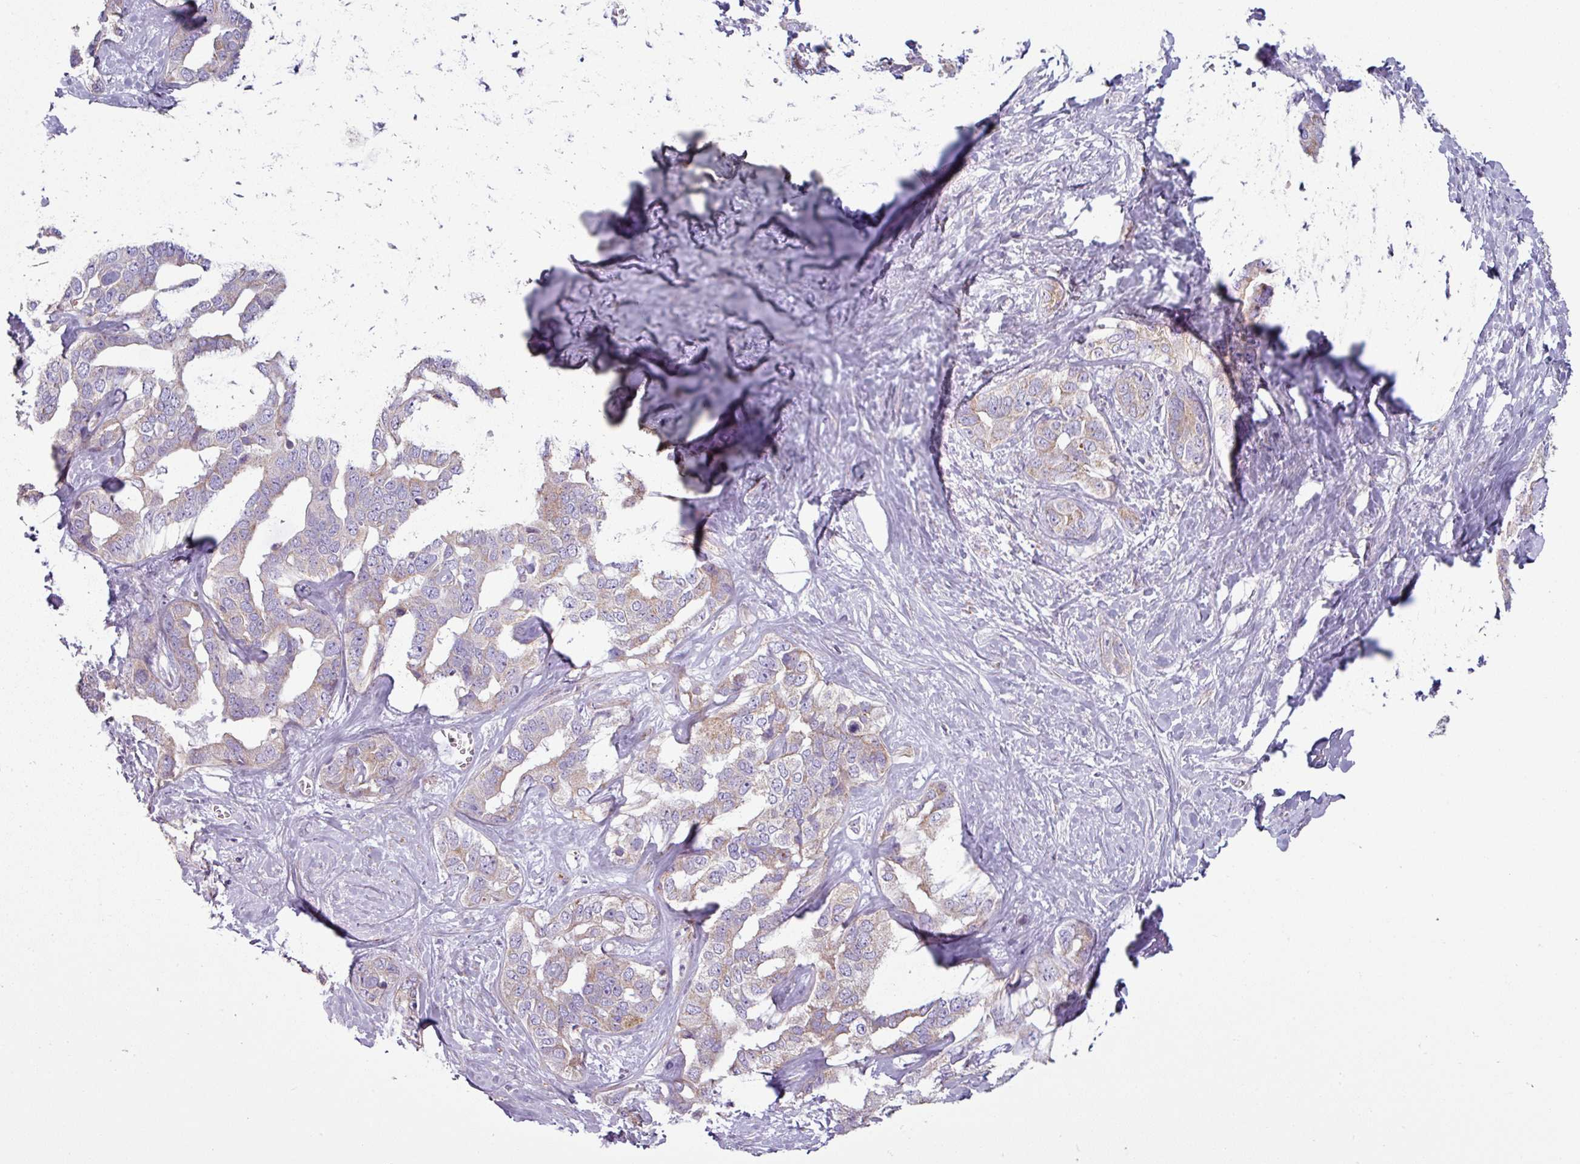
{"staining": {"intensity": "weak", "quantity": "<25%", "location": "cytoplasmic/membranous"}, "tissue": "liver cancer", "cell_type": "Tumor cells", "image_type": "cancer", "snomed": [{"axis": "morphology", "description": "Cholangiocarcinoma"}, {"axis": "topography", "description": "Liver"}], "caption": "There is no significant expression in tumor cells of liver cancer.", "gene": "BTN2A2", "patient": {"sex": "male", "age": 59}}